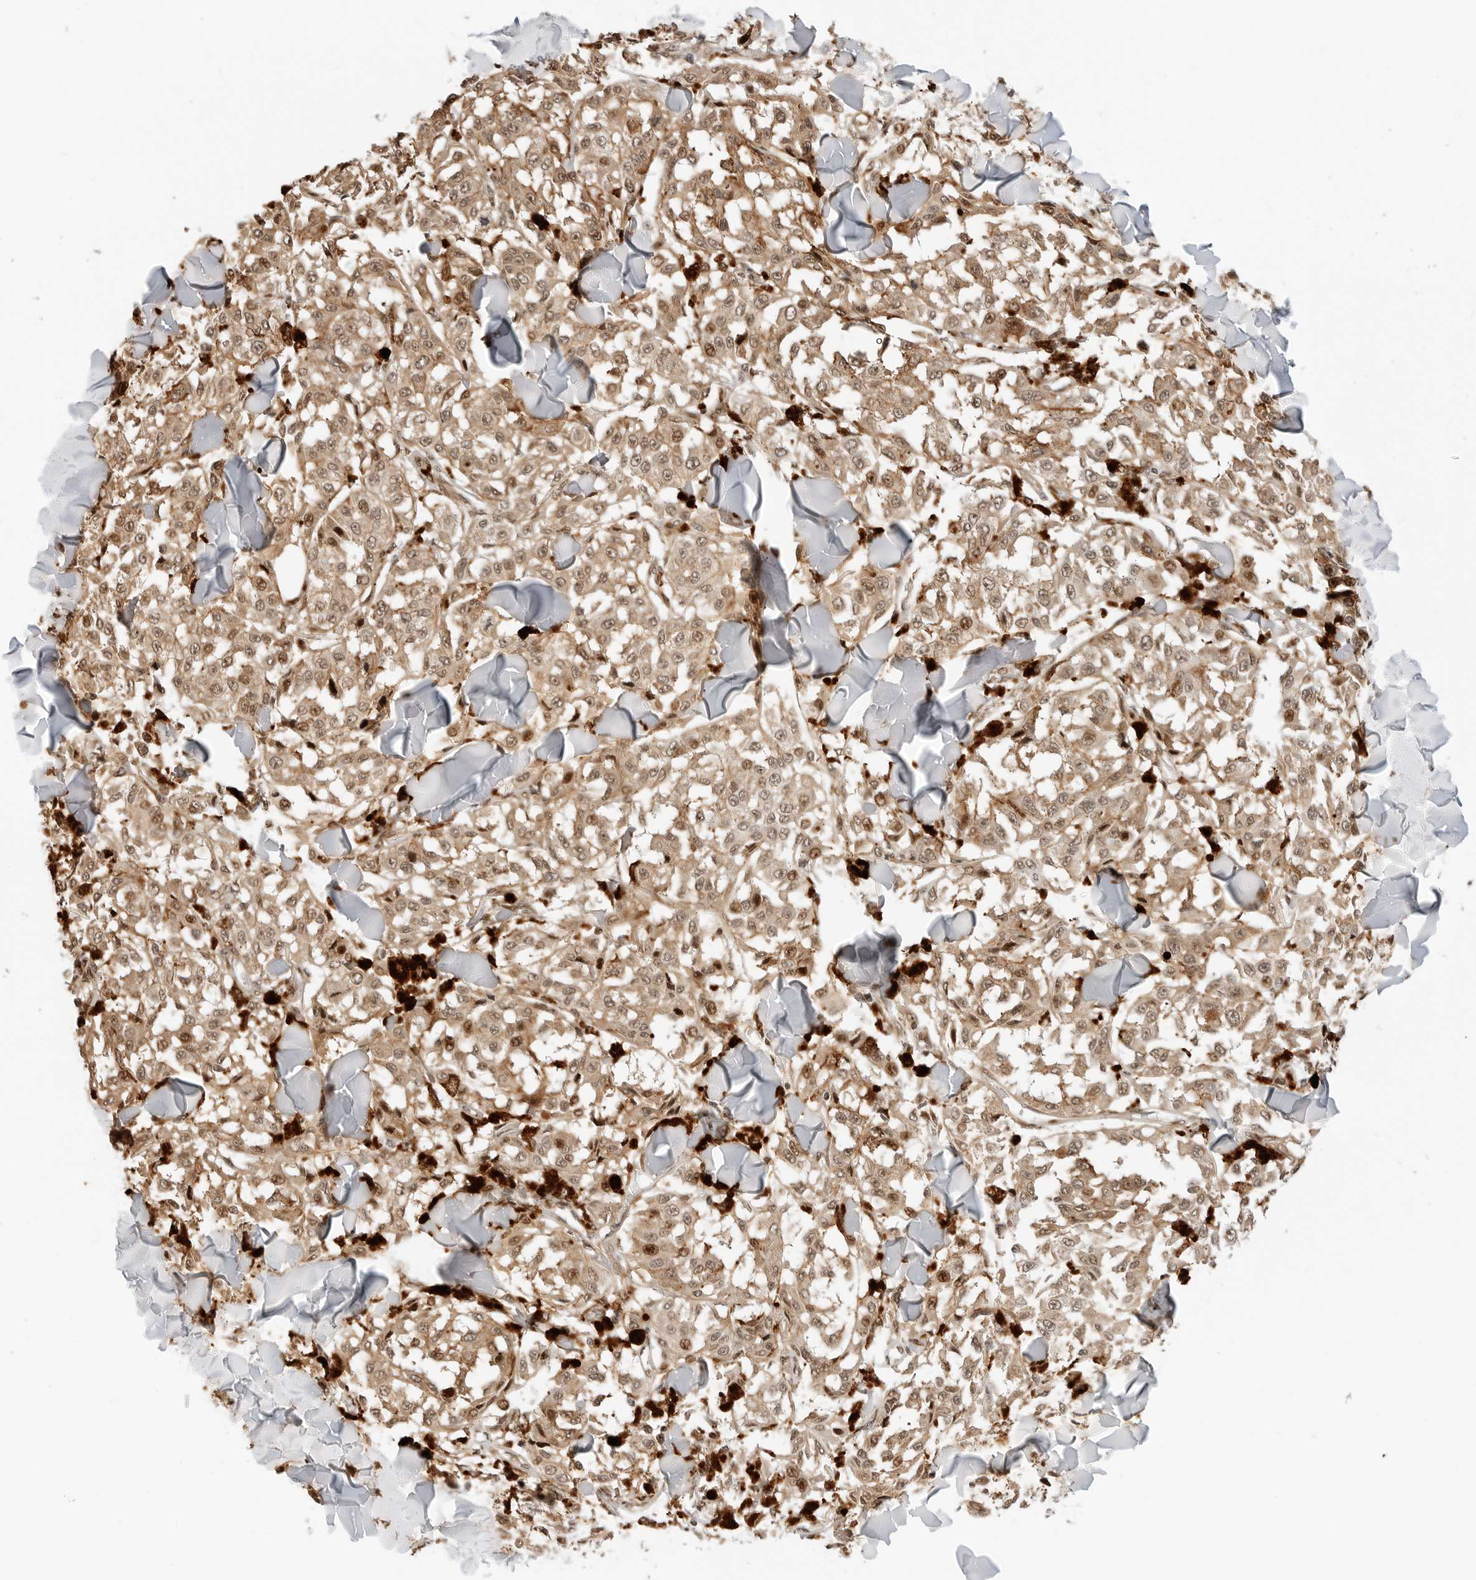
{"staining": {"intensity": "moderate", "quantity": ">75%", "location": "cytoplasmic/membranous,nuclear"}, "tissue": "melanoma", "cell_type": "Tumor cells", "image_type": "cancer", "snomed": [{"axis": "morphology", "description": "Malignant melanoma, NOS"}, {"axis": "topography", "description": "Skin"}], "caption": "Immunohistochemistry (DAB (3,3'-diaminobenzidine)) staining of human malignant melanoma shows moderate cytoplasmic/membranous and nuclear protein staining in about >75% of tumor cells.", "gene": "GEM", "patient": {"sex": "female", "age": 64}}